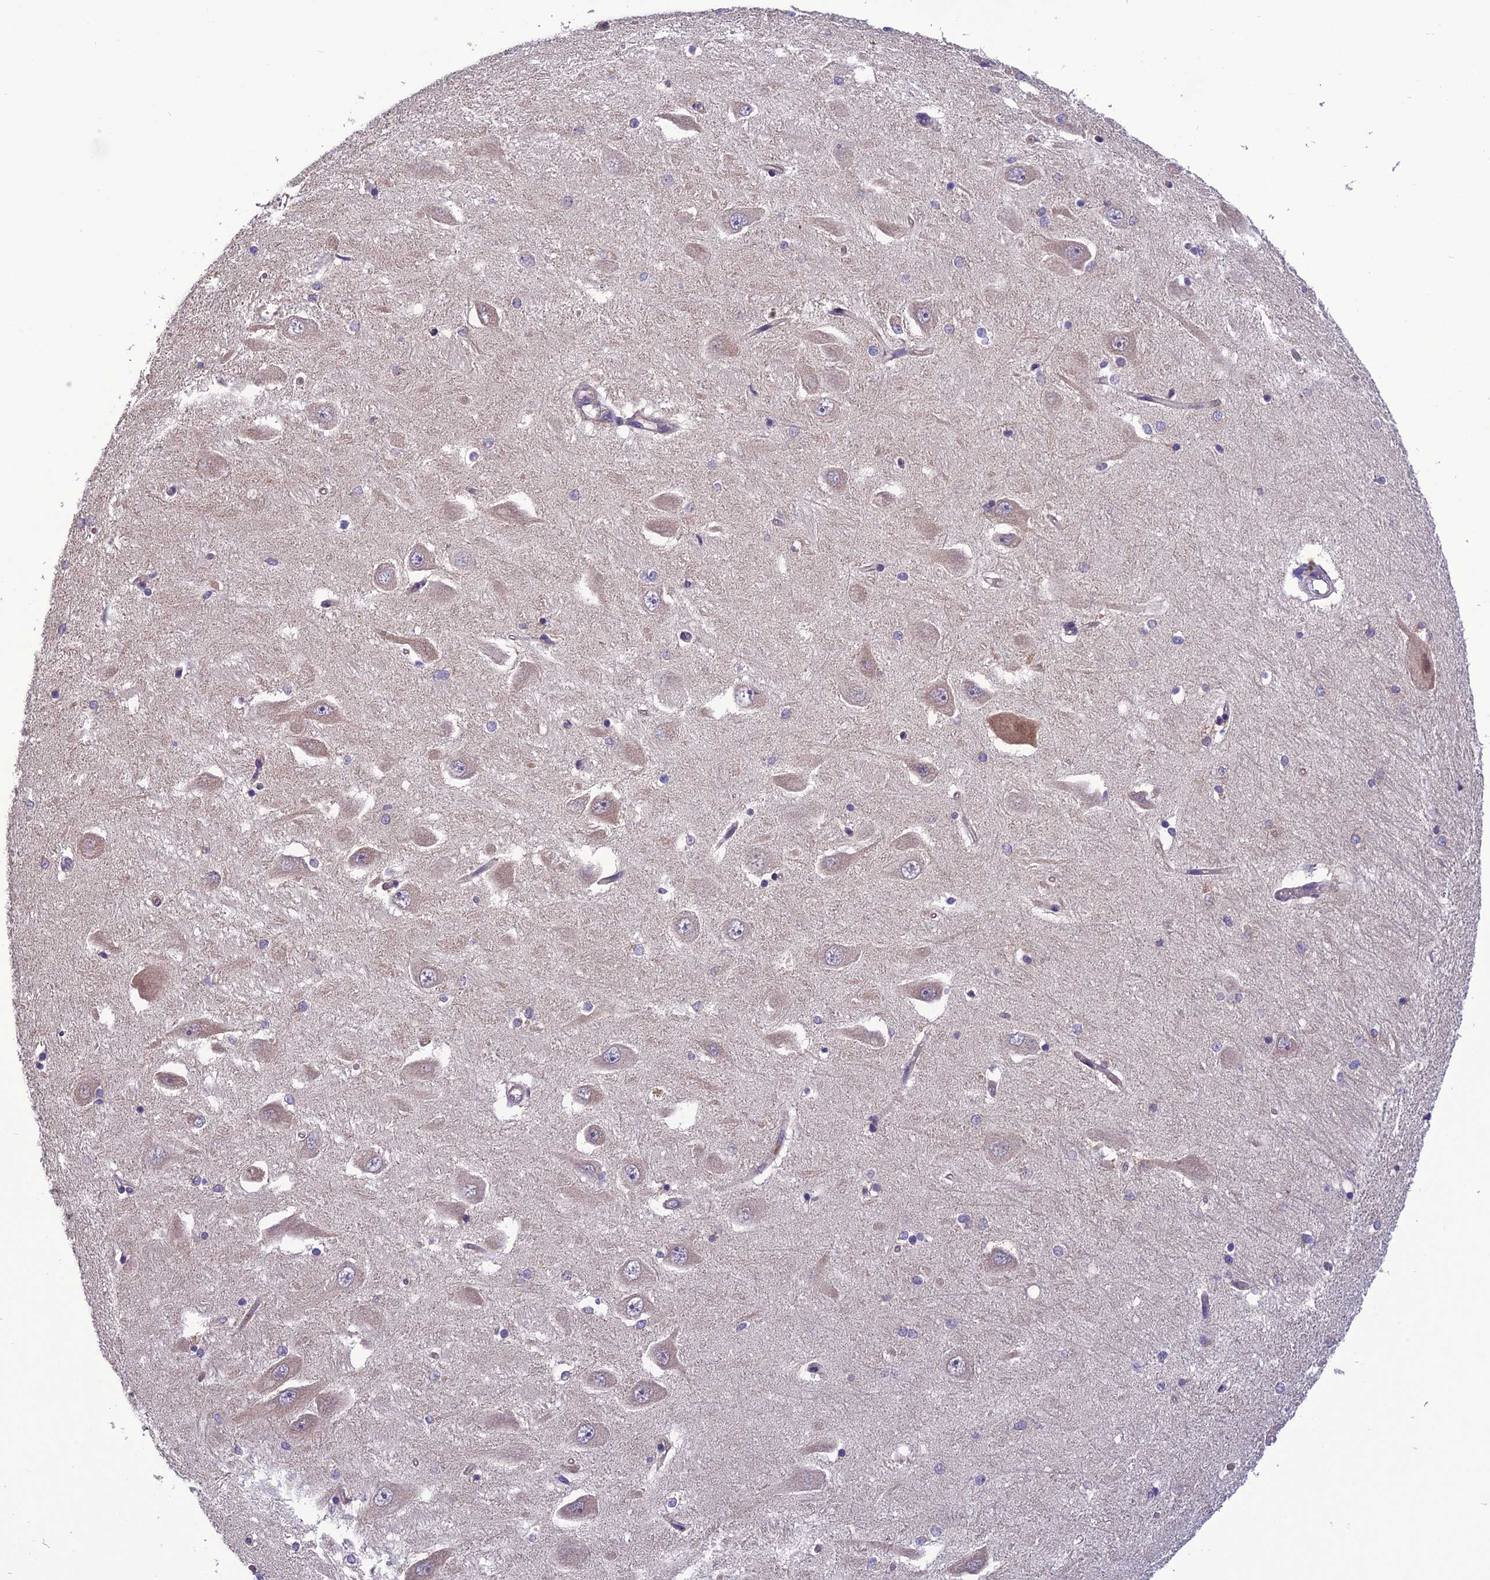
{"staining": {"intensity": "negative", "quantity": "none", "location": "none"}, "tissue": "hippocampus", "cell_type": "Glial cells", "image_type": "normal", "snomed": [{"axis": "morphology", "description": "Normal tissue, NOS"}, {"axis": "topography", "description": "Hippocampus"}], "caption": "Immunohistochemical staining of unremarkable human hippocampus demonstrates no significant staining in glial cells. (DAB immunohistochemistry (IHC), high magnification).", "gene": "PSMF1", "patient": {"sex": "male", "age": 45}}